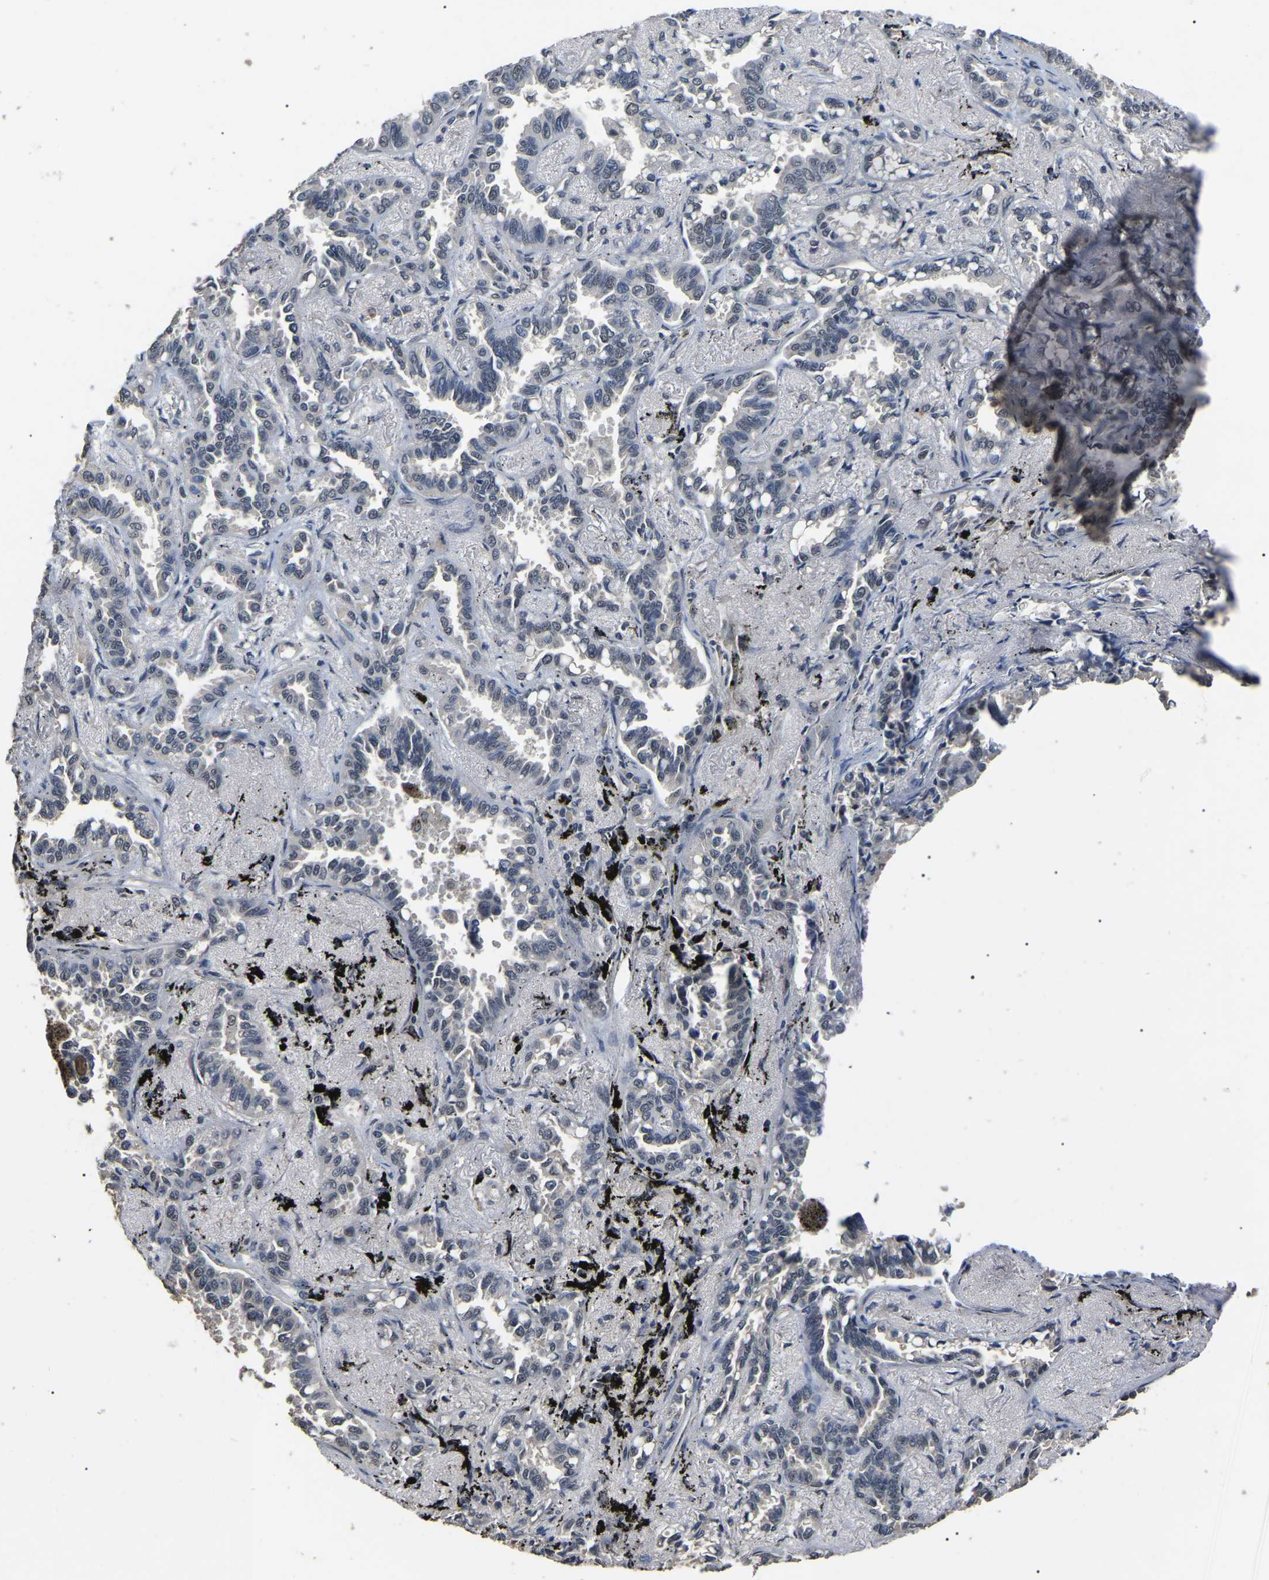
{"staining": {"intensity": "negative", "quantity": "none", "location": "none"}, "tissue": "lung cancer", "cell_type": "Tumor cells", "image_type": "cancer", "snomed": [{"axis": "morphology", "description": "Adenocarcinoma, NOS"}, {"axis": "topography", "description": "Lung"}], "caption": "An IHC image of lung cancer is shown. There is no staining in tumor cells of lung cancer.", "gene": "PPM1E", "patient": {"sex": "male", "age": 59}}